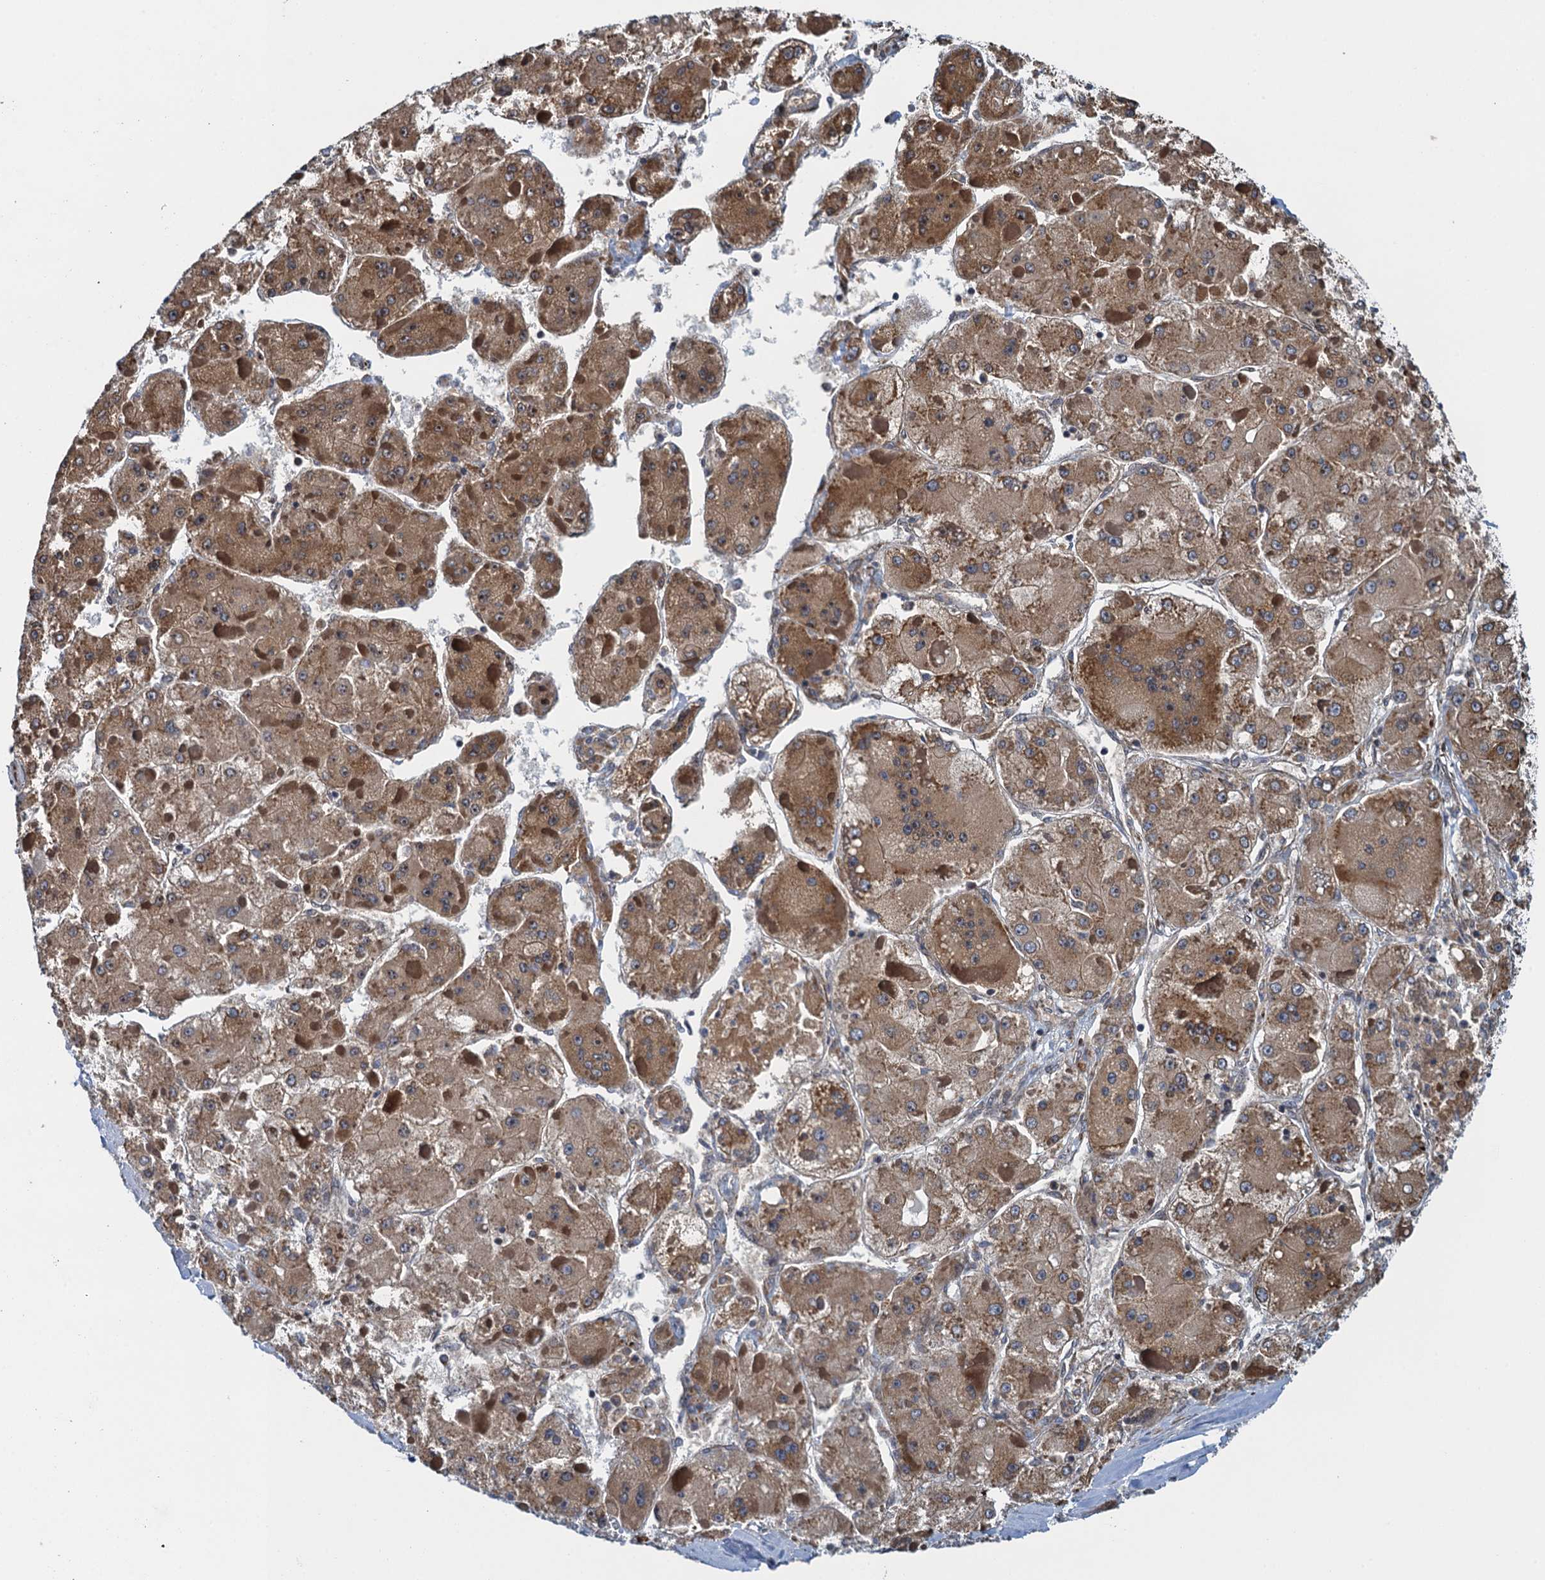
{"staining": {"intensity": "moderate", "quantity": ">75%", "location": "cytoplasmic/membranous"}, "tissue": "liver cancer", "cell_type": "Tumor cells", "image_type": "cancer", "snomed": [{"axis": "morphology", "description": "Carcinoma, Hepatocellular, NOS"}, {"axis": "topography", "description": "Liver"}], "caption": "Protein analysis of hepatocellular carcinoma (liver) tissue exhibits moderate cytoplasmic/membranous expression in about >75% of tumor cells.", "gene": "MDM1", "patient": {"sex": "female", "age": 73}}